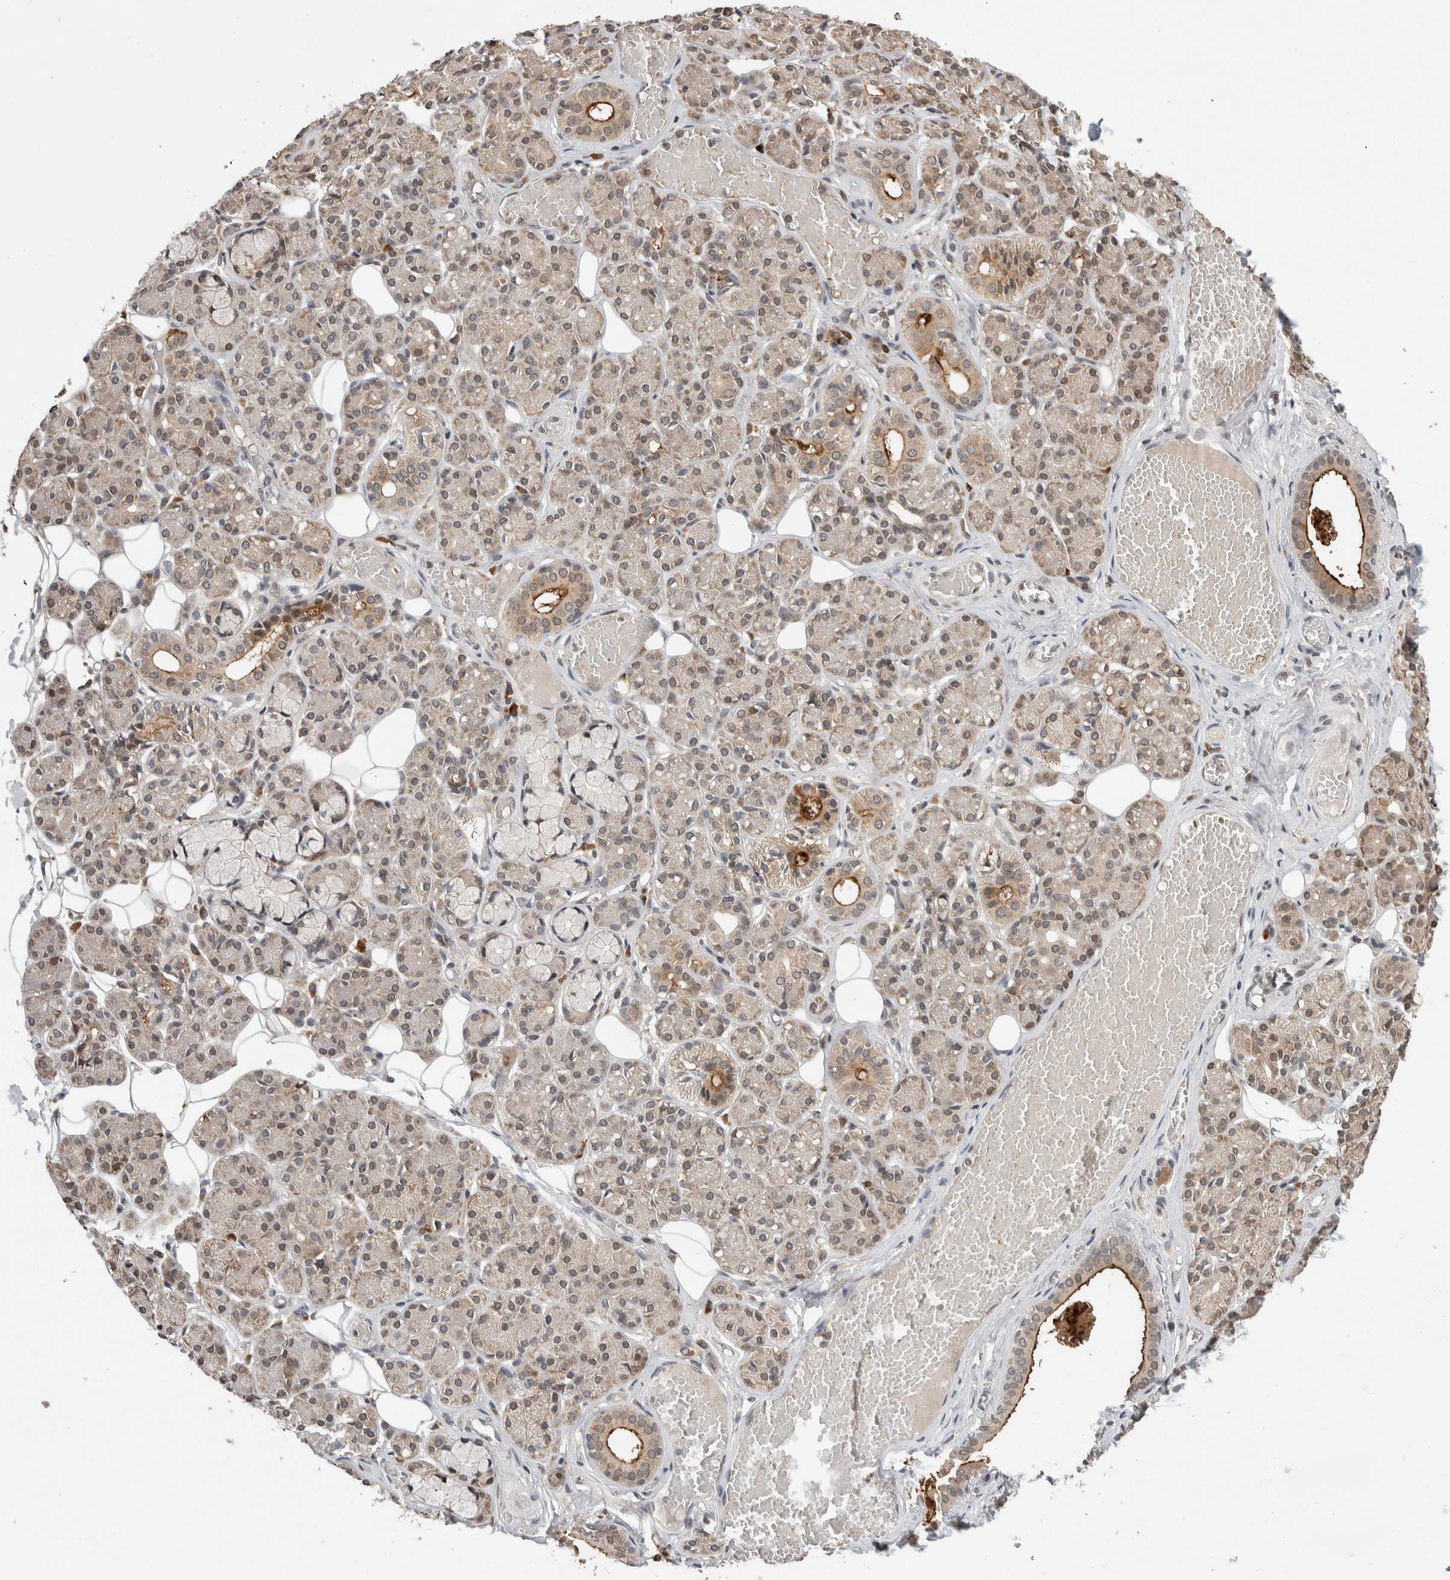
{"staining": {"intensity": "weak", "quantity": ">75%", "location": "cytoplasmic/membranous,nuclear"}, "tissue": "salivary gland", "cell_type": "Glandular cells", "image_type": "normal", "snomed": [{"axis": "morphology", "description": "Normal tissue, NOS"}, {"axis": "topography", "description": "Salivary gland"}], "caption": "Immunohistochemistry (IHC) of benign human salivary gland shows low levels of weak cytoplasmic/membranous,nuclear expression in approximately >75% of glandular cells. (IHC, brightfield microscopy, high magnification).", "gene": "KCNK1", "patient": {"sex": "male", "age": 63}}